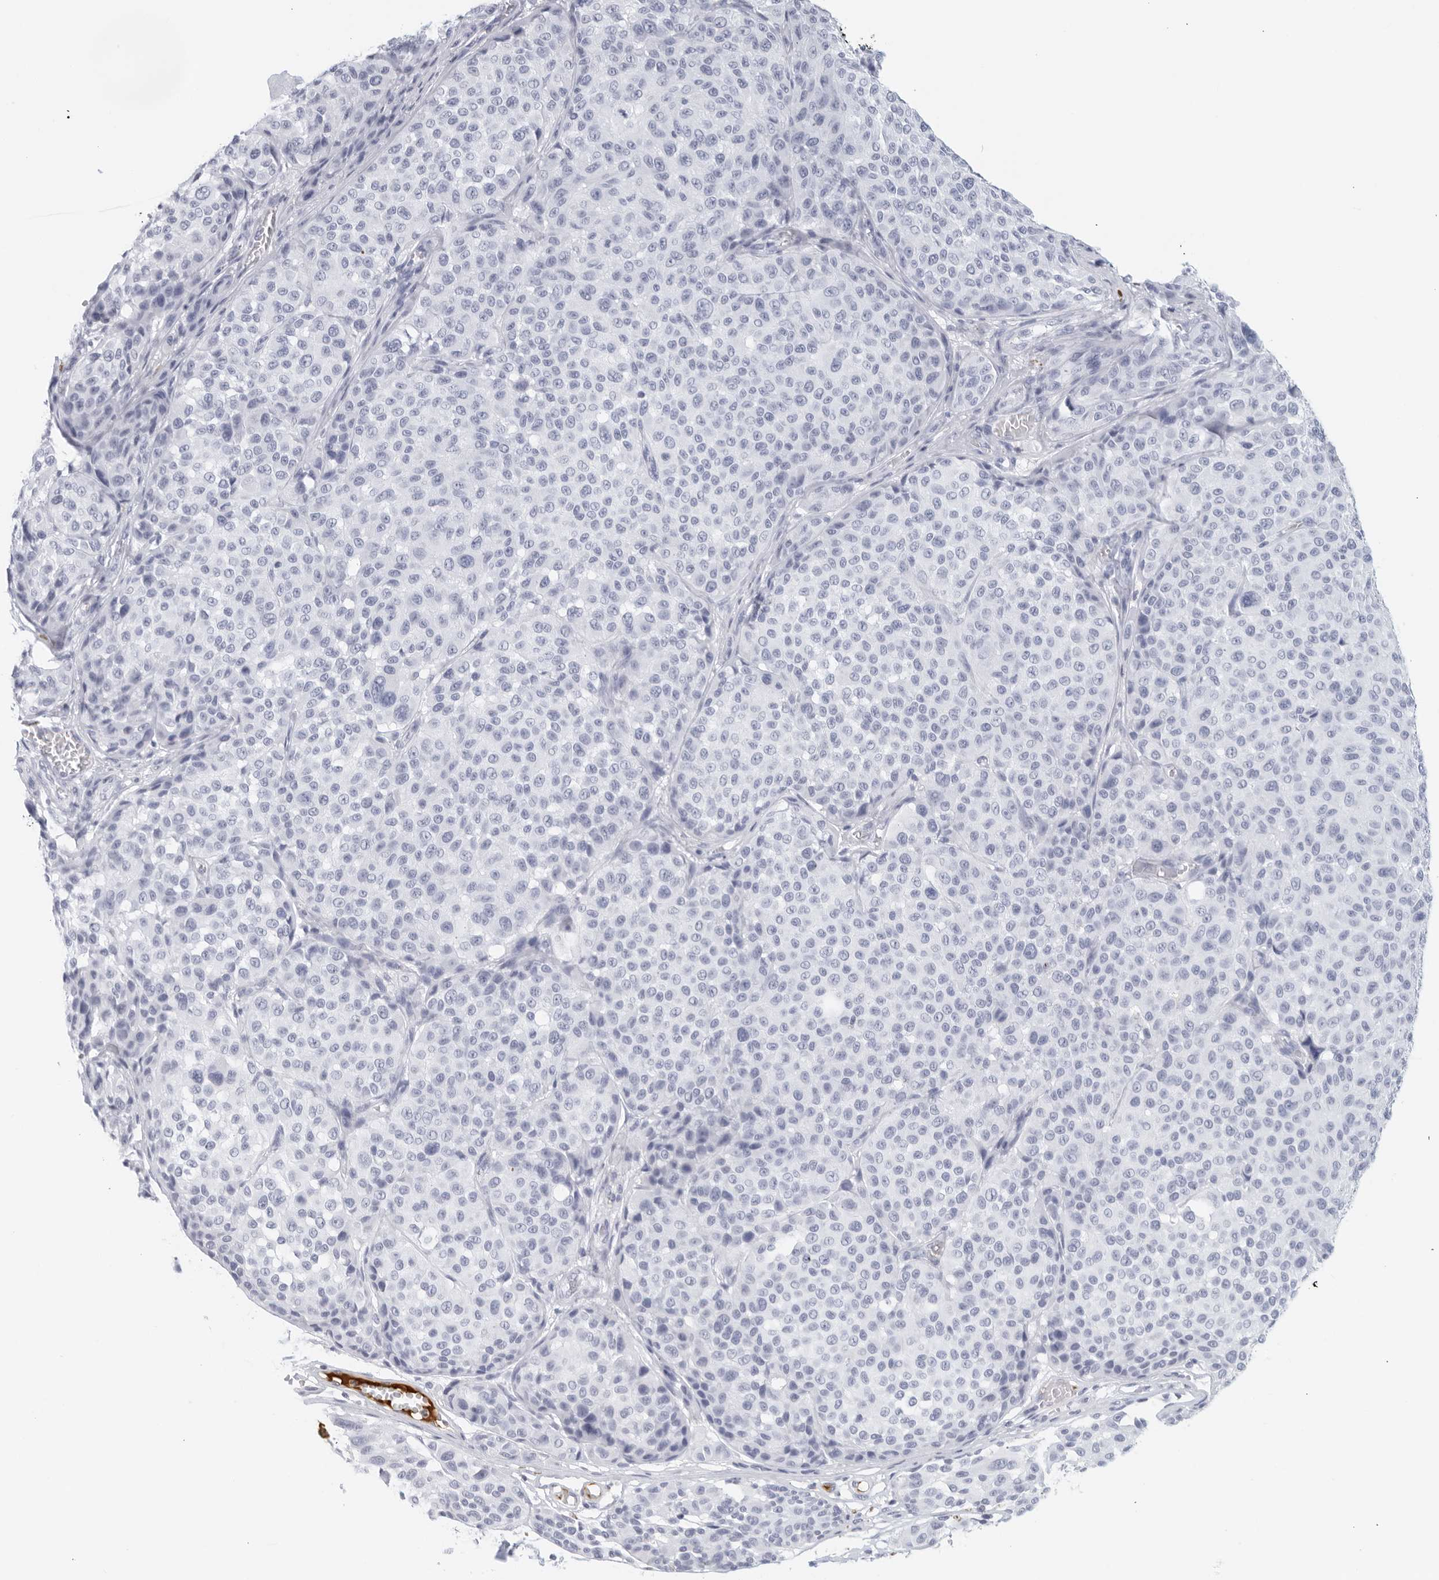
{"staining": {"intensity": "negative", "quantity": "none", "location": "none"}, "tissue": "melanoma", "cell_type": "Tumor cells", "image_type": "cancer", "snomed": [{"axis": "morphology", "description": "Malignant melanoma, NOS"}, {"axis": "topography", "description": "Skin"}], "caption": "Micrograph shows no significant protein positivity in tumor cells of melanoma. (DAB (3,3'-diaminobenzidine) IHC with hematoxylin counter stain).", "gene": "FGG", "patient": {"sex": "male", "age": 83}}